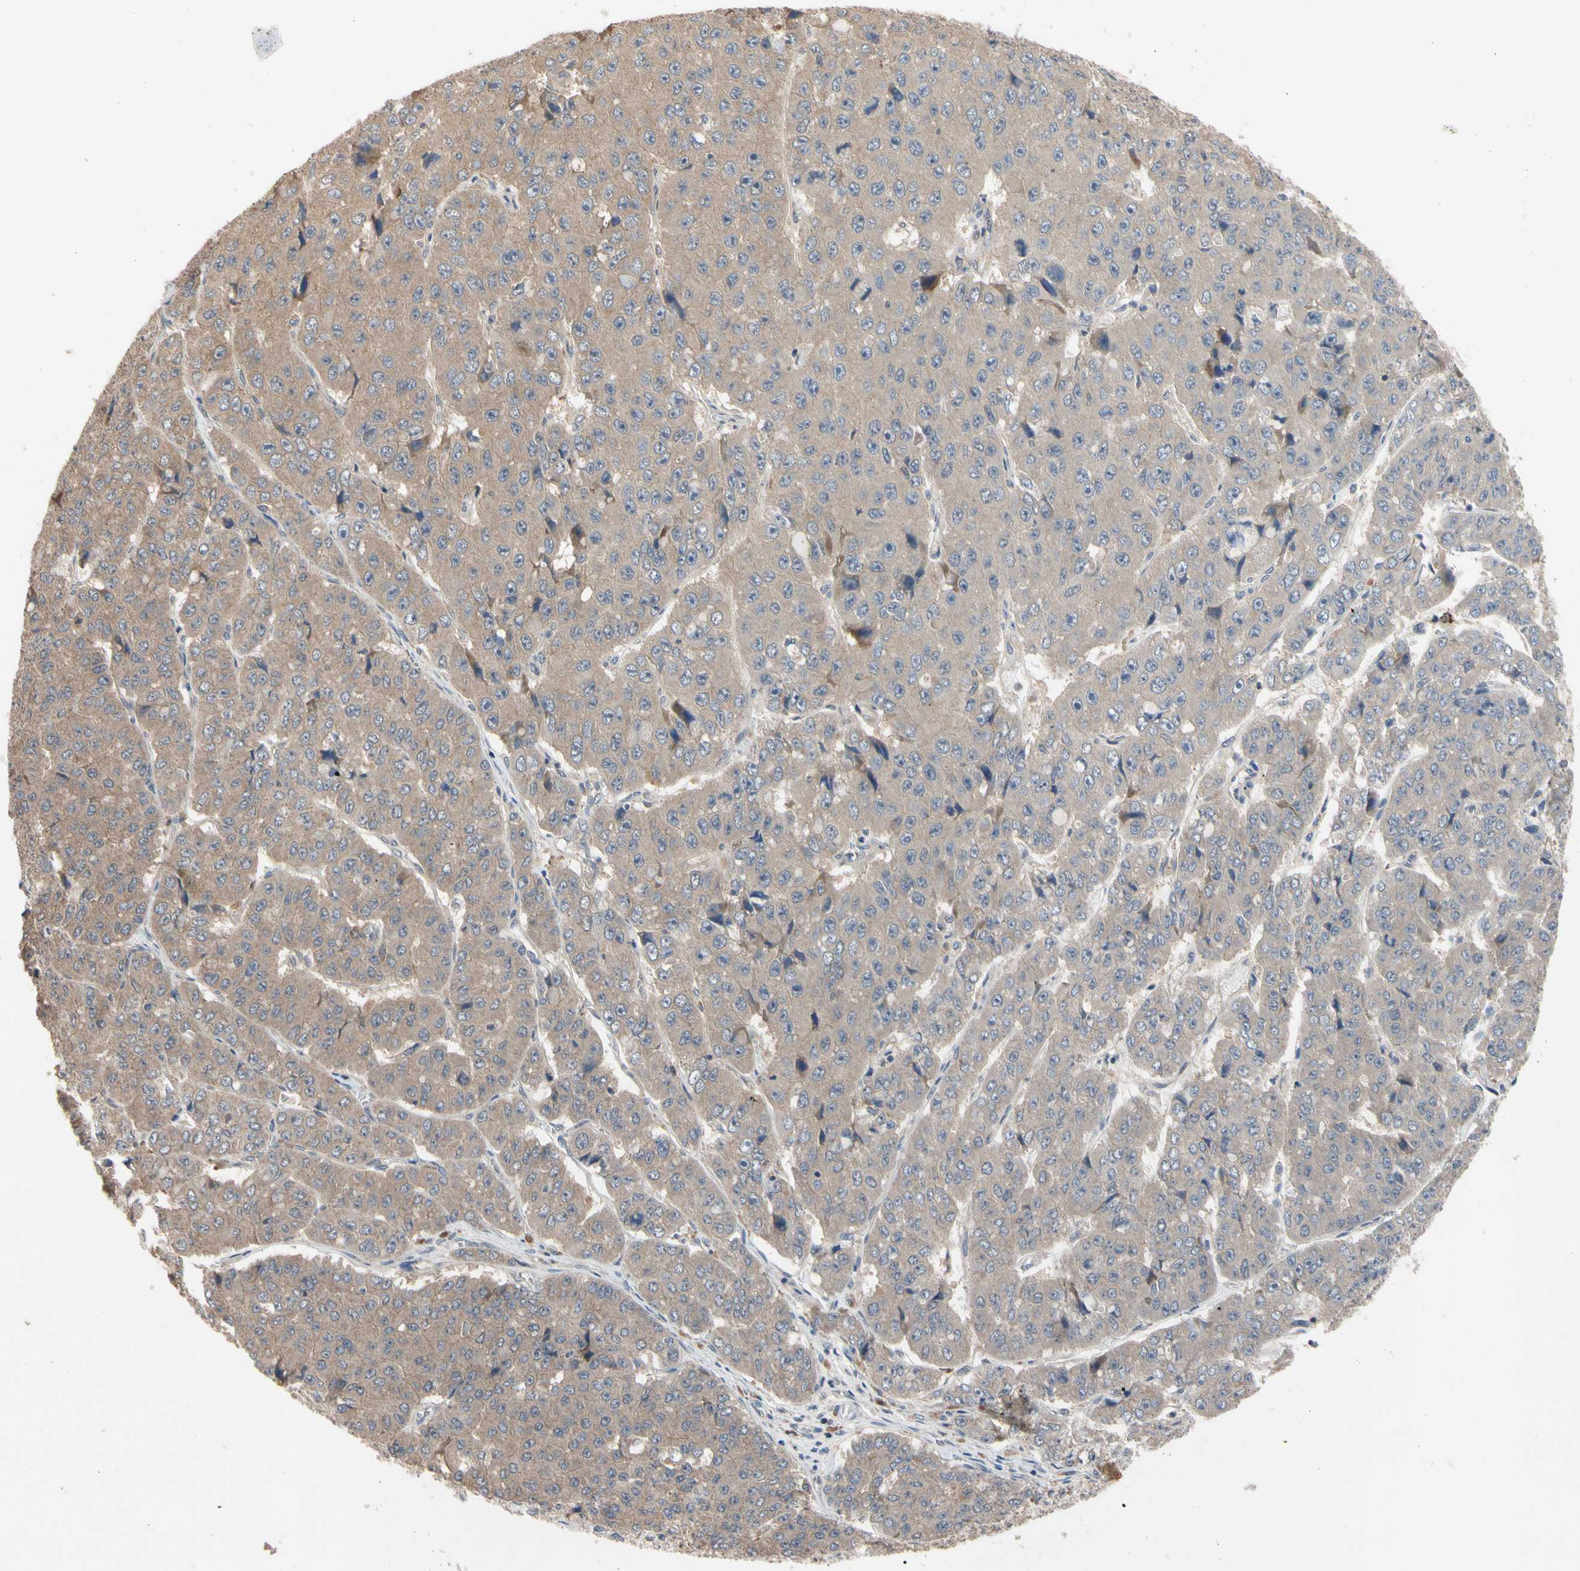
{"staining": {"intensity": "moderate", "quantity": ">75%", "location": "cytoplasmic/membranous"}, "tissue": "pancreatic cancer", "cell_type": "Tumor cells", "image_type": "cancer", "snomed": [{"axis": "morphology", "description": "Adenocarcinoma, NOS"}, {"axis": "topography", "description": "Pancreas"}], "caption": "A photomicrograph showing moderate cytoplasmic/membranous expression in about >75% of tumor cells in adenocarcinoma (pancreatic), as visualized by brown immunohistochemical staining.", "gene": "DPP8", "patient": {"sex": "male", "age": 50}}